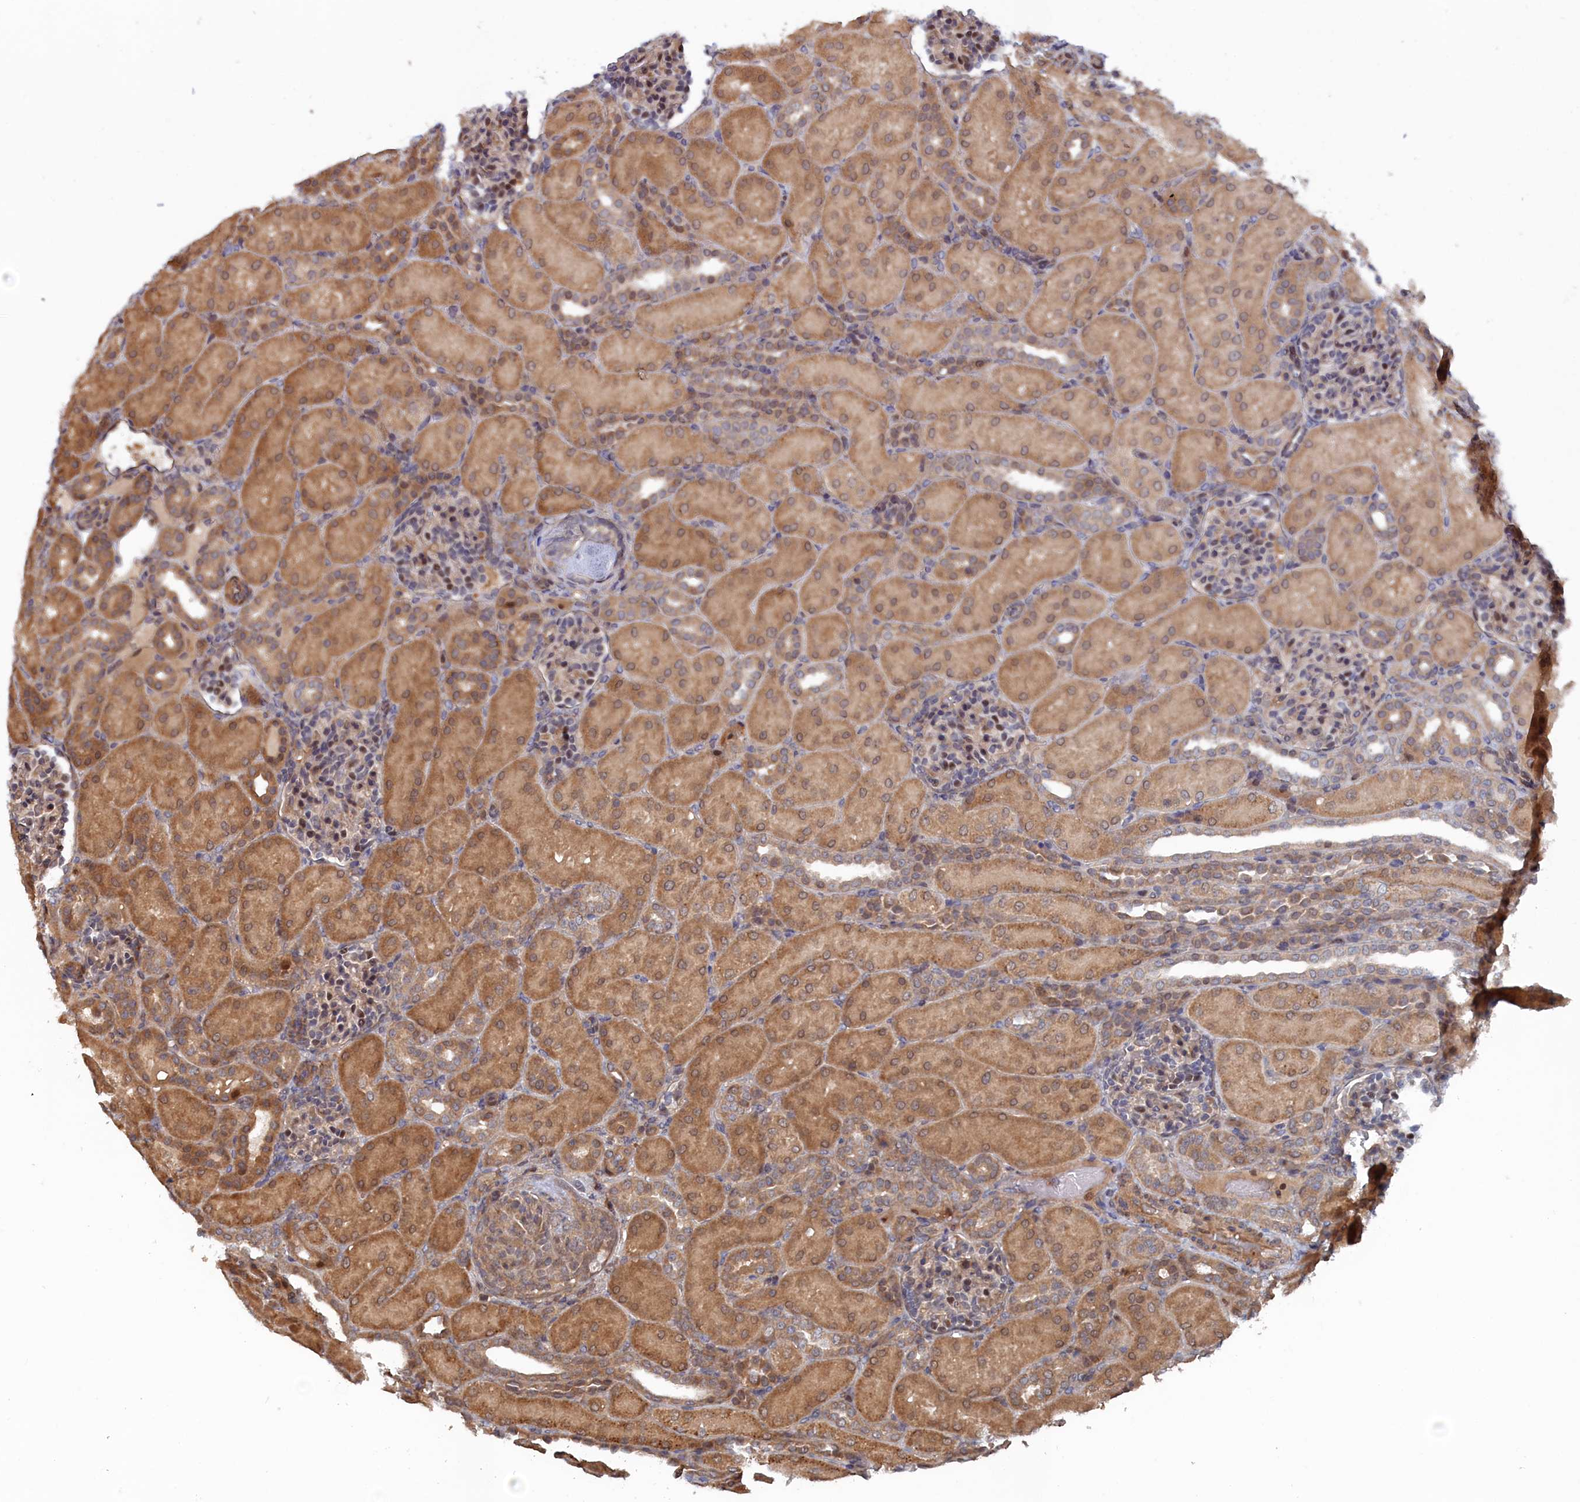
{"staining": {"intensity": "moderate", "quantity": "25%-75%", "location": "cytoplasmic/membranous,nuclear"}, "tissue": "kidney", "cell_type": "Cells in glomeruli", "image_type": "normal", "snomed": [{"axis": "morphology", "description": "Normal tissue, NOS"}, {"axis": "topography", "description": "Kidney"}], "caption": "Immunohistochemical staining of unremarkable kidney exhibits moderate cytoplasmic/membranous,nuclear protein positivity in approximately 25%-75% of cells in glomeruli.", "gene": "ELOVL6", "patient": {"sex": "male", "age": 1}}